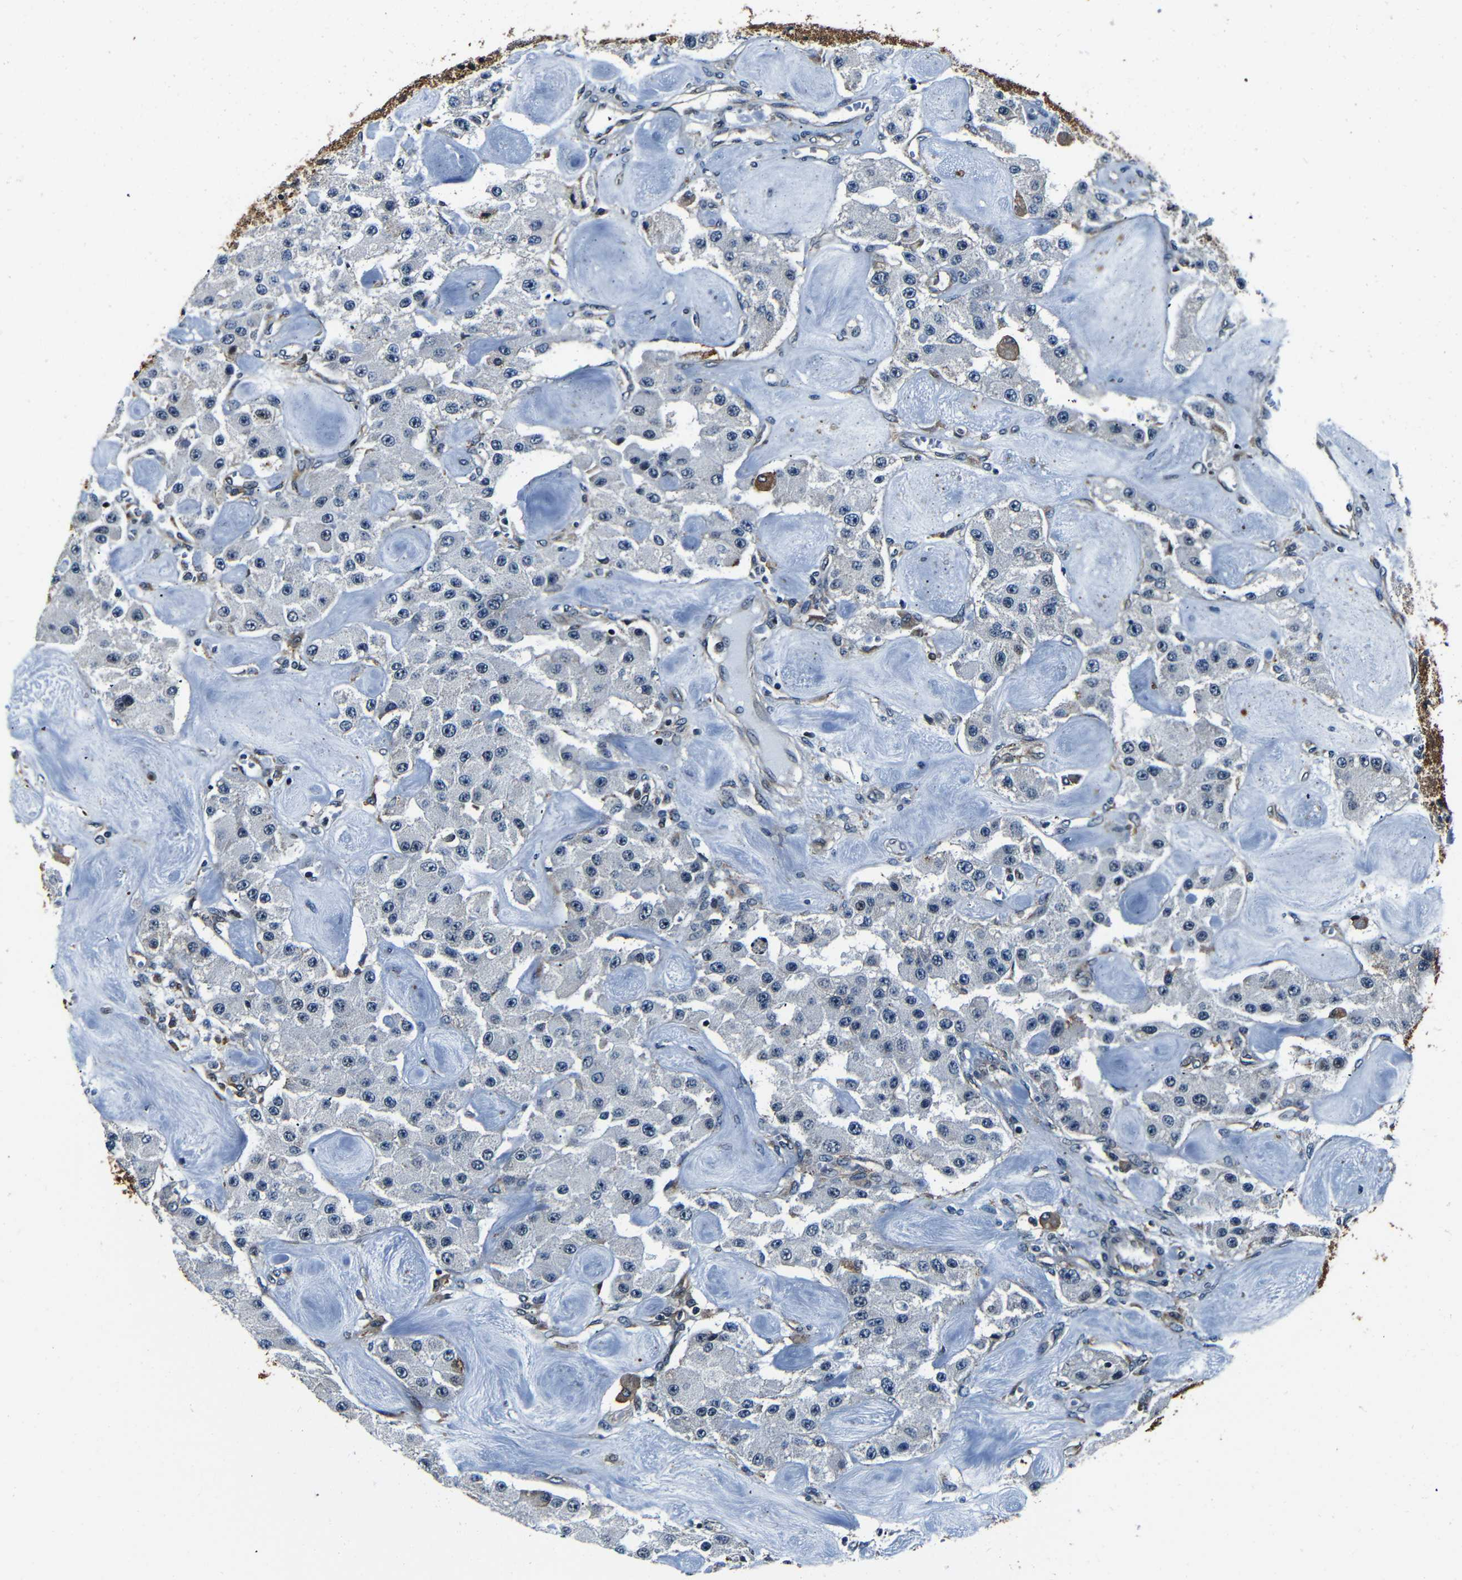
{"staining": {"intensity": "negative", "quantity": "none", "location": "none"}, "tissue": "carcinoid", "cell_type": "Tumor cells", "image_type": "cancer", "snomed": [{"axis": "morphology", "description": "Carcinoid, malignant, NOS"}, {"axis": "topography", "description": "Pancreas"}], "caption": "The IHC image has no significant positivity in tumor cells of carcinoid tissue.", "gene": "NCBP3", "patient": {"sex": "male", "age": 41}}